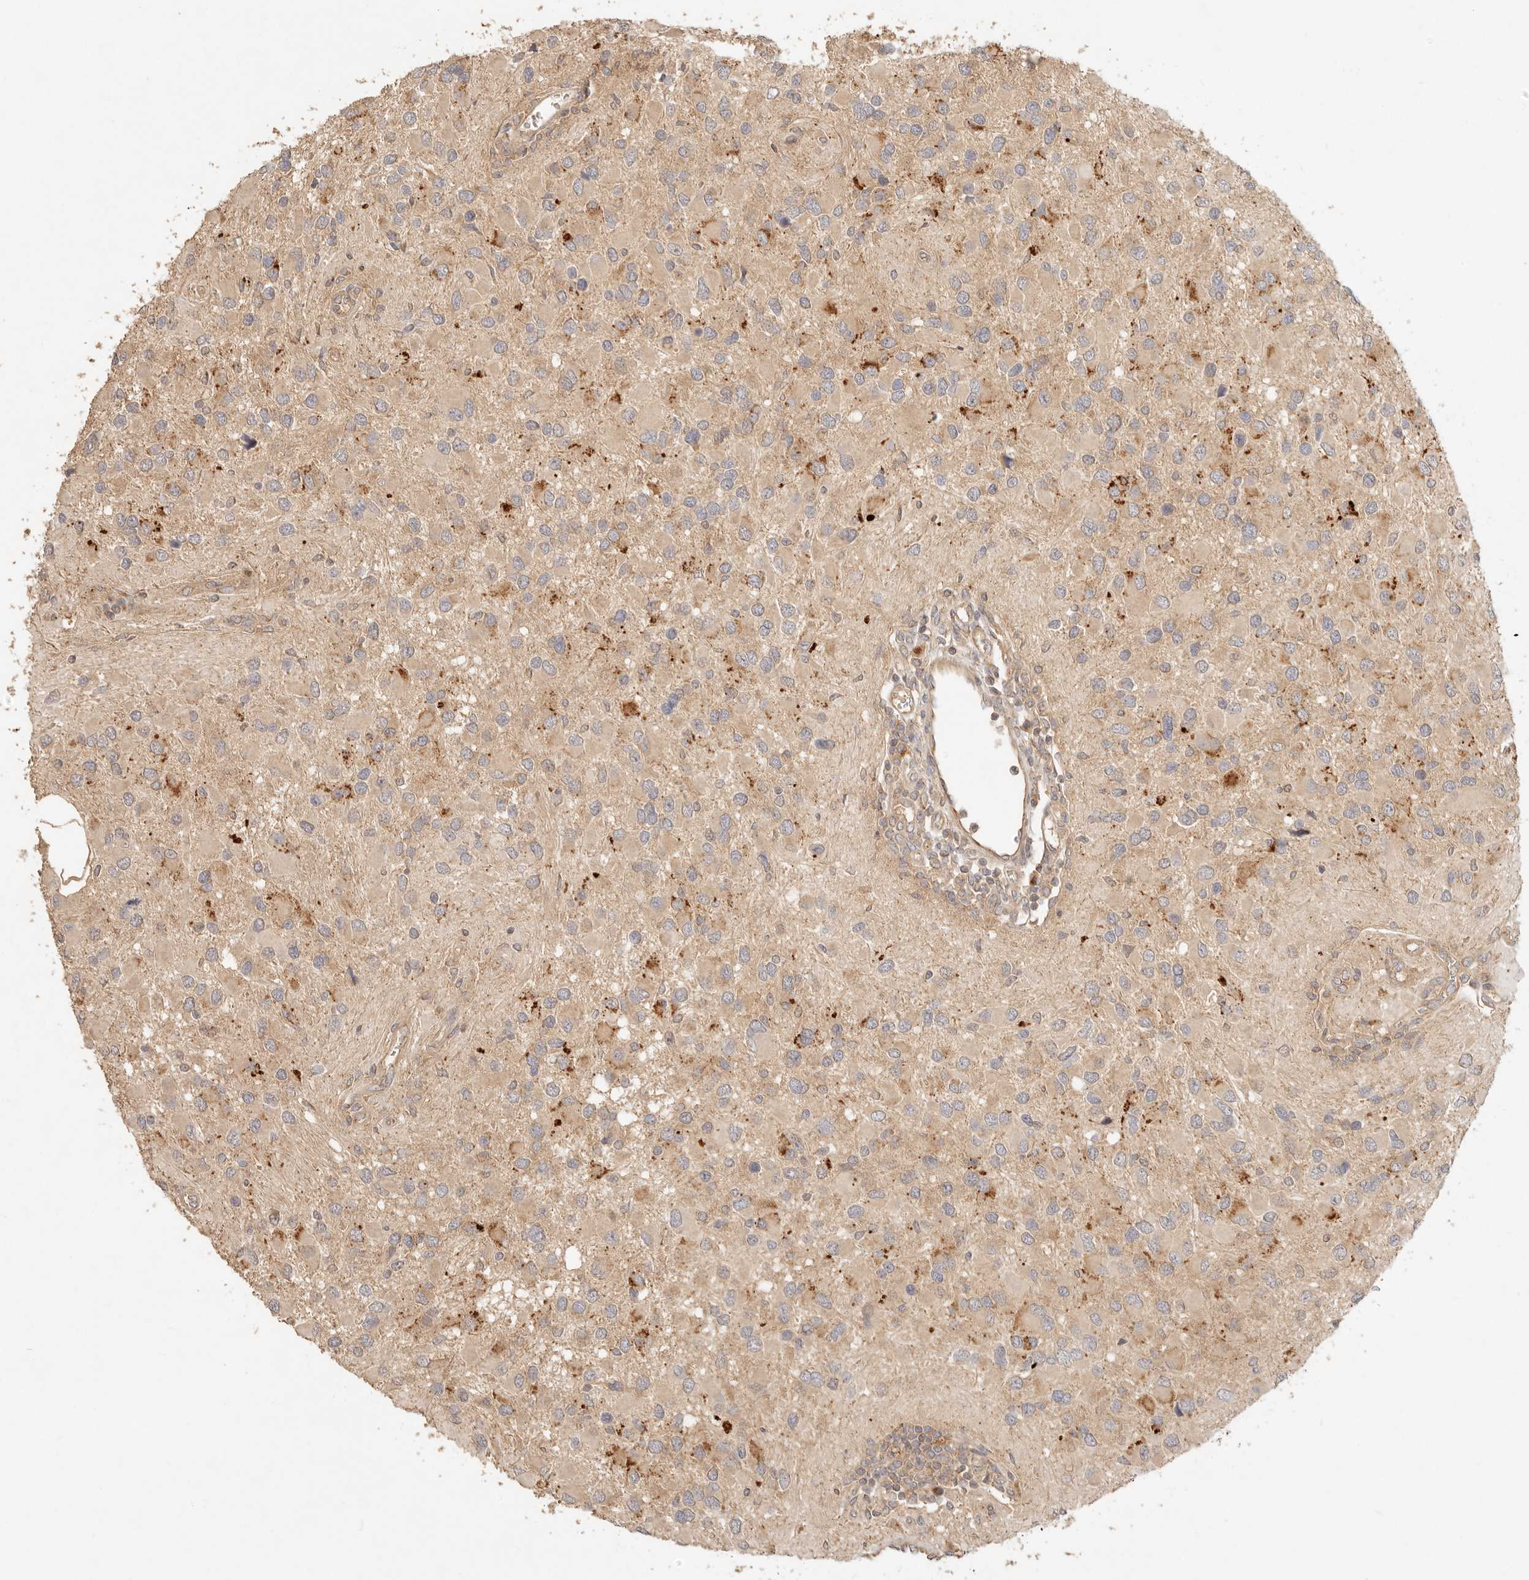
{"staining": {"intensity": "weak", "quantity": ">75%", "location": "cytoplasmic/membranous"}, "tissue": "glioma", "cell_type": "Tumor cells", "image_type": "cancer", "snomed": [{"axis": "morphology", "description": "Glioma, malignant, High grade"}, {"axis": "topography", "description": "Brain"}], "caption": "High-grade glioma (malignant) stained for a protein (brown) reveals weak cytoplasmic/membranous positive expression in approximately >75% of tumor cells.", "gene": "HECTD3", "patient": {"sex": "male", "age": 53}}